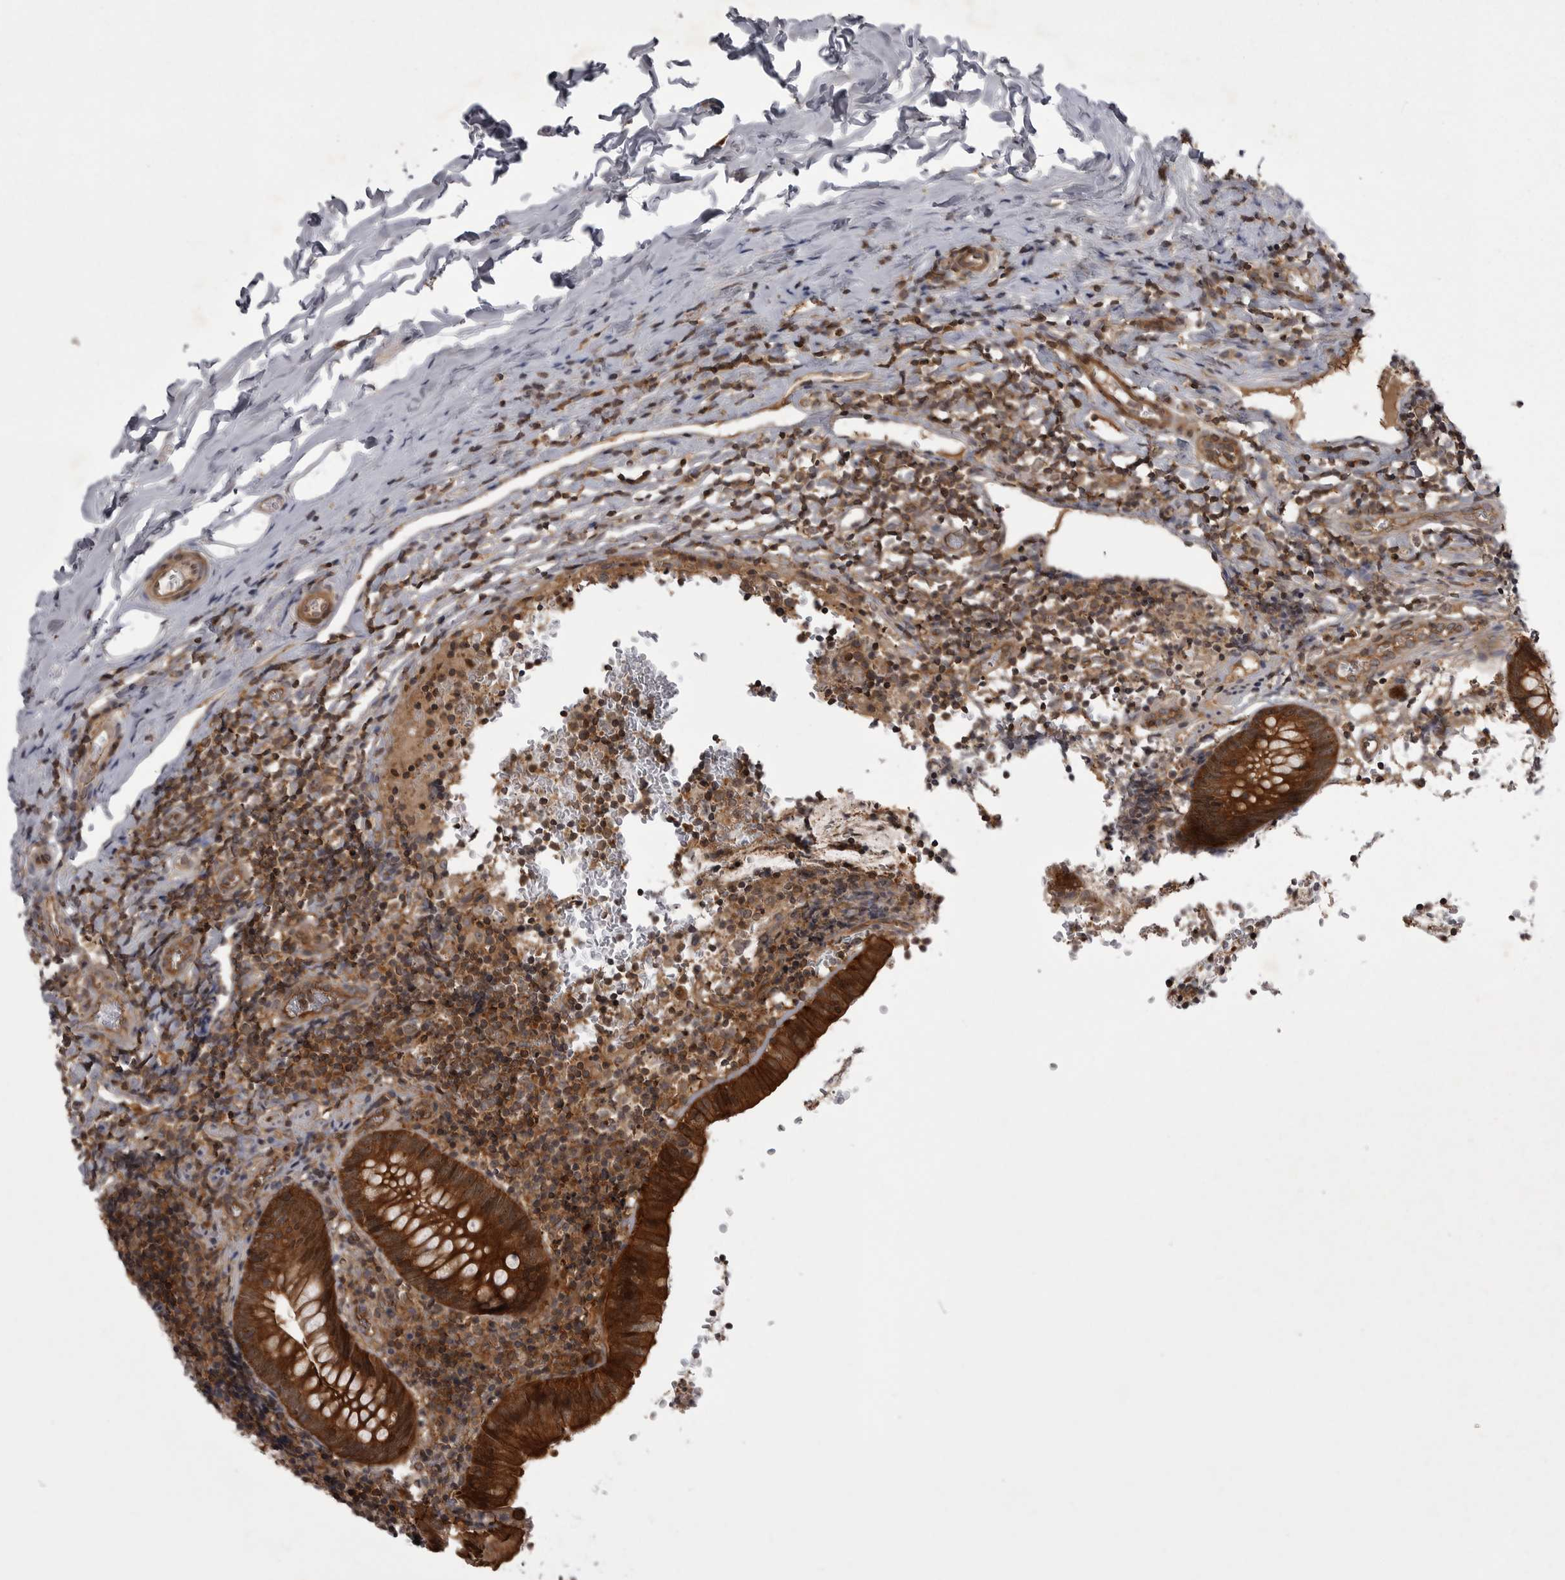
{"staining": {"intensity": "strong", "quantity": ">75%", "location": "cytoplasmic/membranous"}, "tissue": "appendix", "cell_type": "Glandular cells", "image_type": "normal", "snomed": [{"axis": "morphology", "description": "Normal tissue, NOS"}, {"axis": "topography", "description": "Appendix"}], "caption": "A photomicrograph showing strong cytoplasmic/membranous staining in about >75% of glandular cells in unremarkable appendix, as visualized by brown immunohistochemical staining.", "gene": "STK24", "patient": {"sex": "male", "age": 8}}